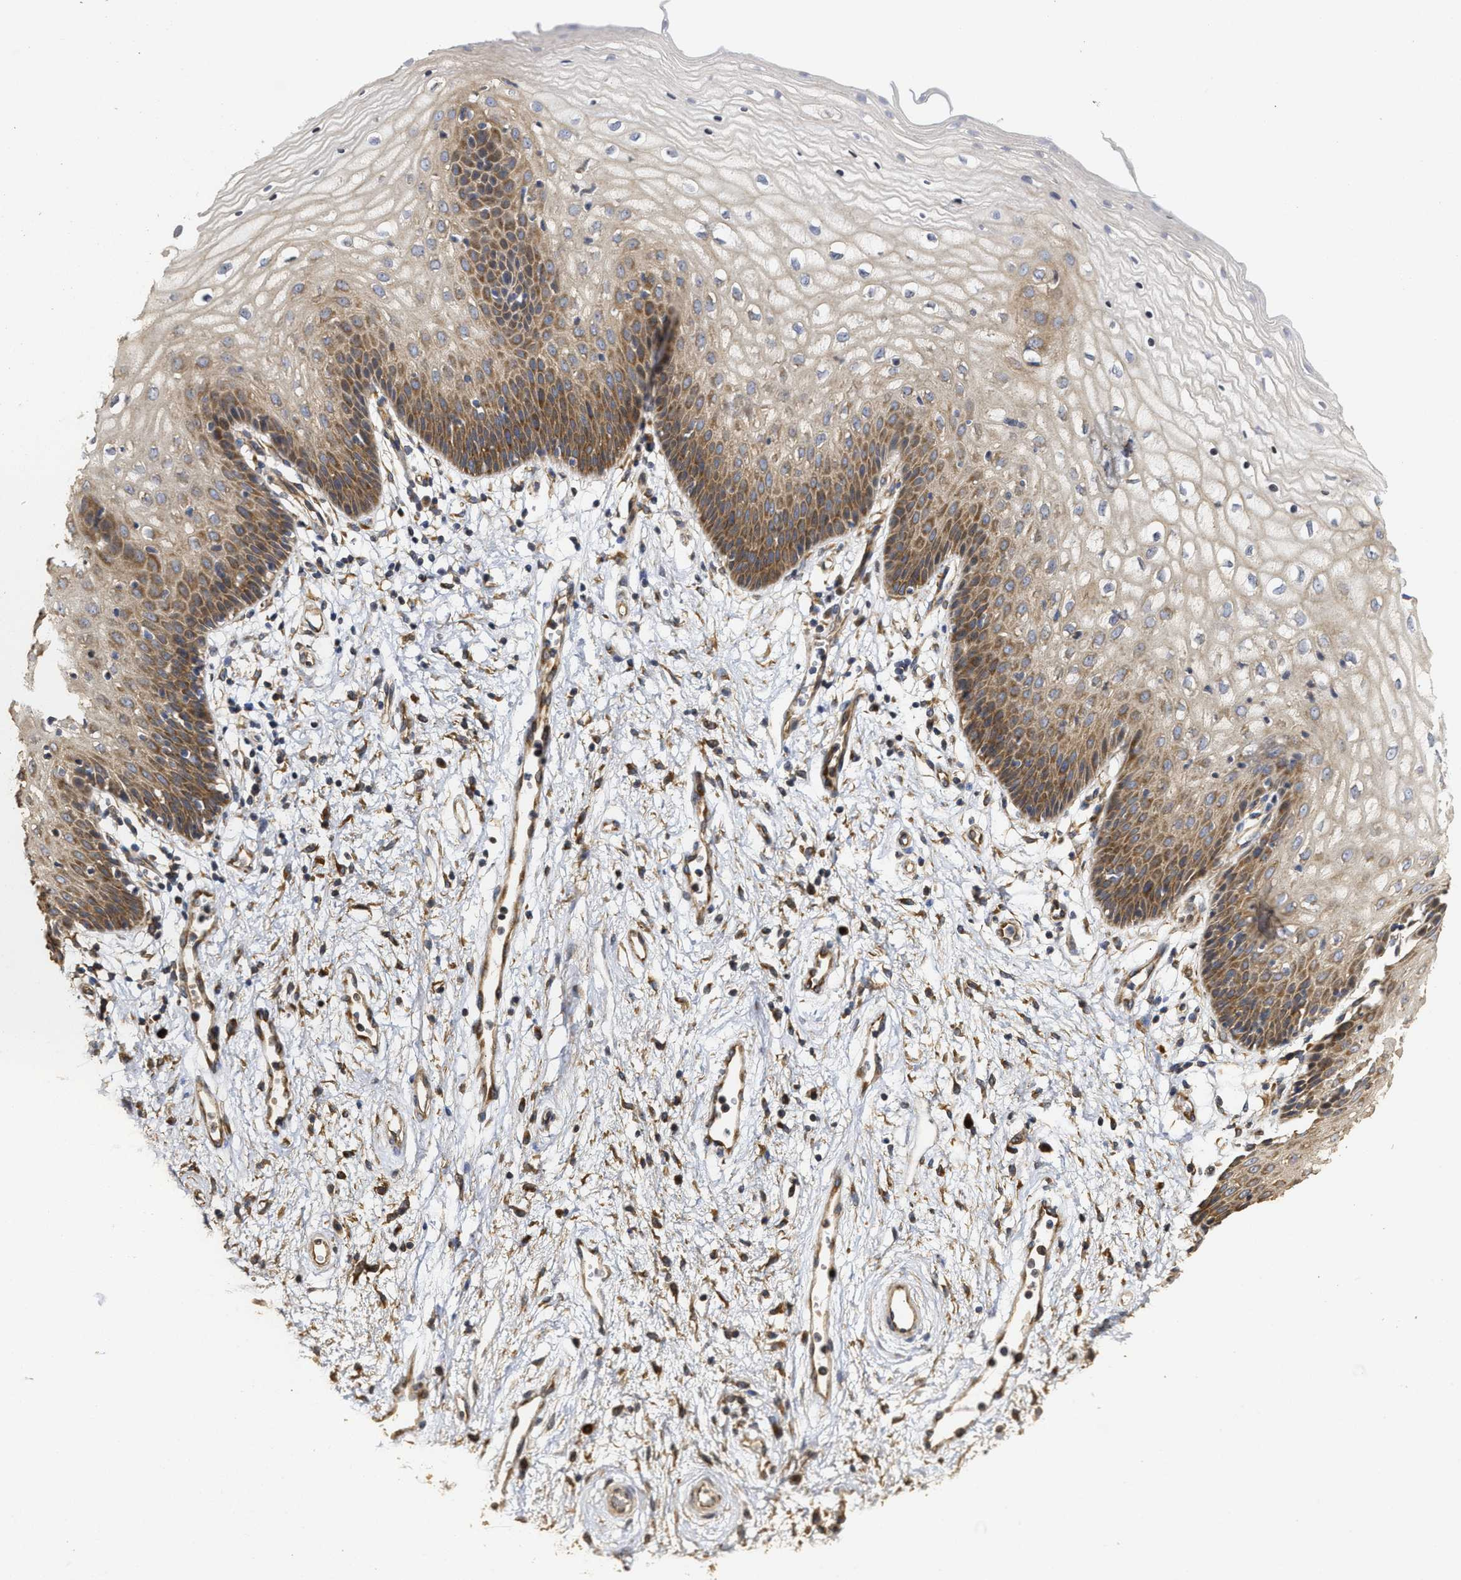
{"staining": {"intensity": "moderate", "quantity": ">75%", "location": "cytoplasmic/membranous"}, "tissue": "vagina", "cell_type": "Squamous epithelial cells", "image_type": "normal", "snomed": [{"axis": "morphology", "description": "Normal tissue, NOS"}, {"axis": "topography", "description": "Vagina"}], "caption": "Vagina stained with a brown dye shows moderate cytoplasmic/membranous positive positivity in approximately >75% of squamous epithelial cells.", "gene": "NAV1", "patient": {"sex": "female", "age": 34}}